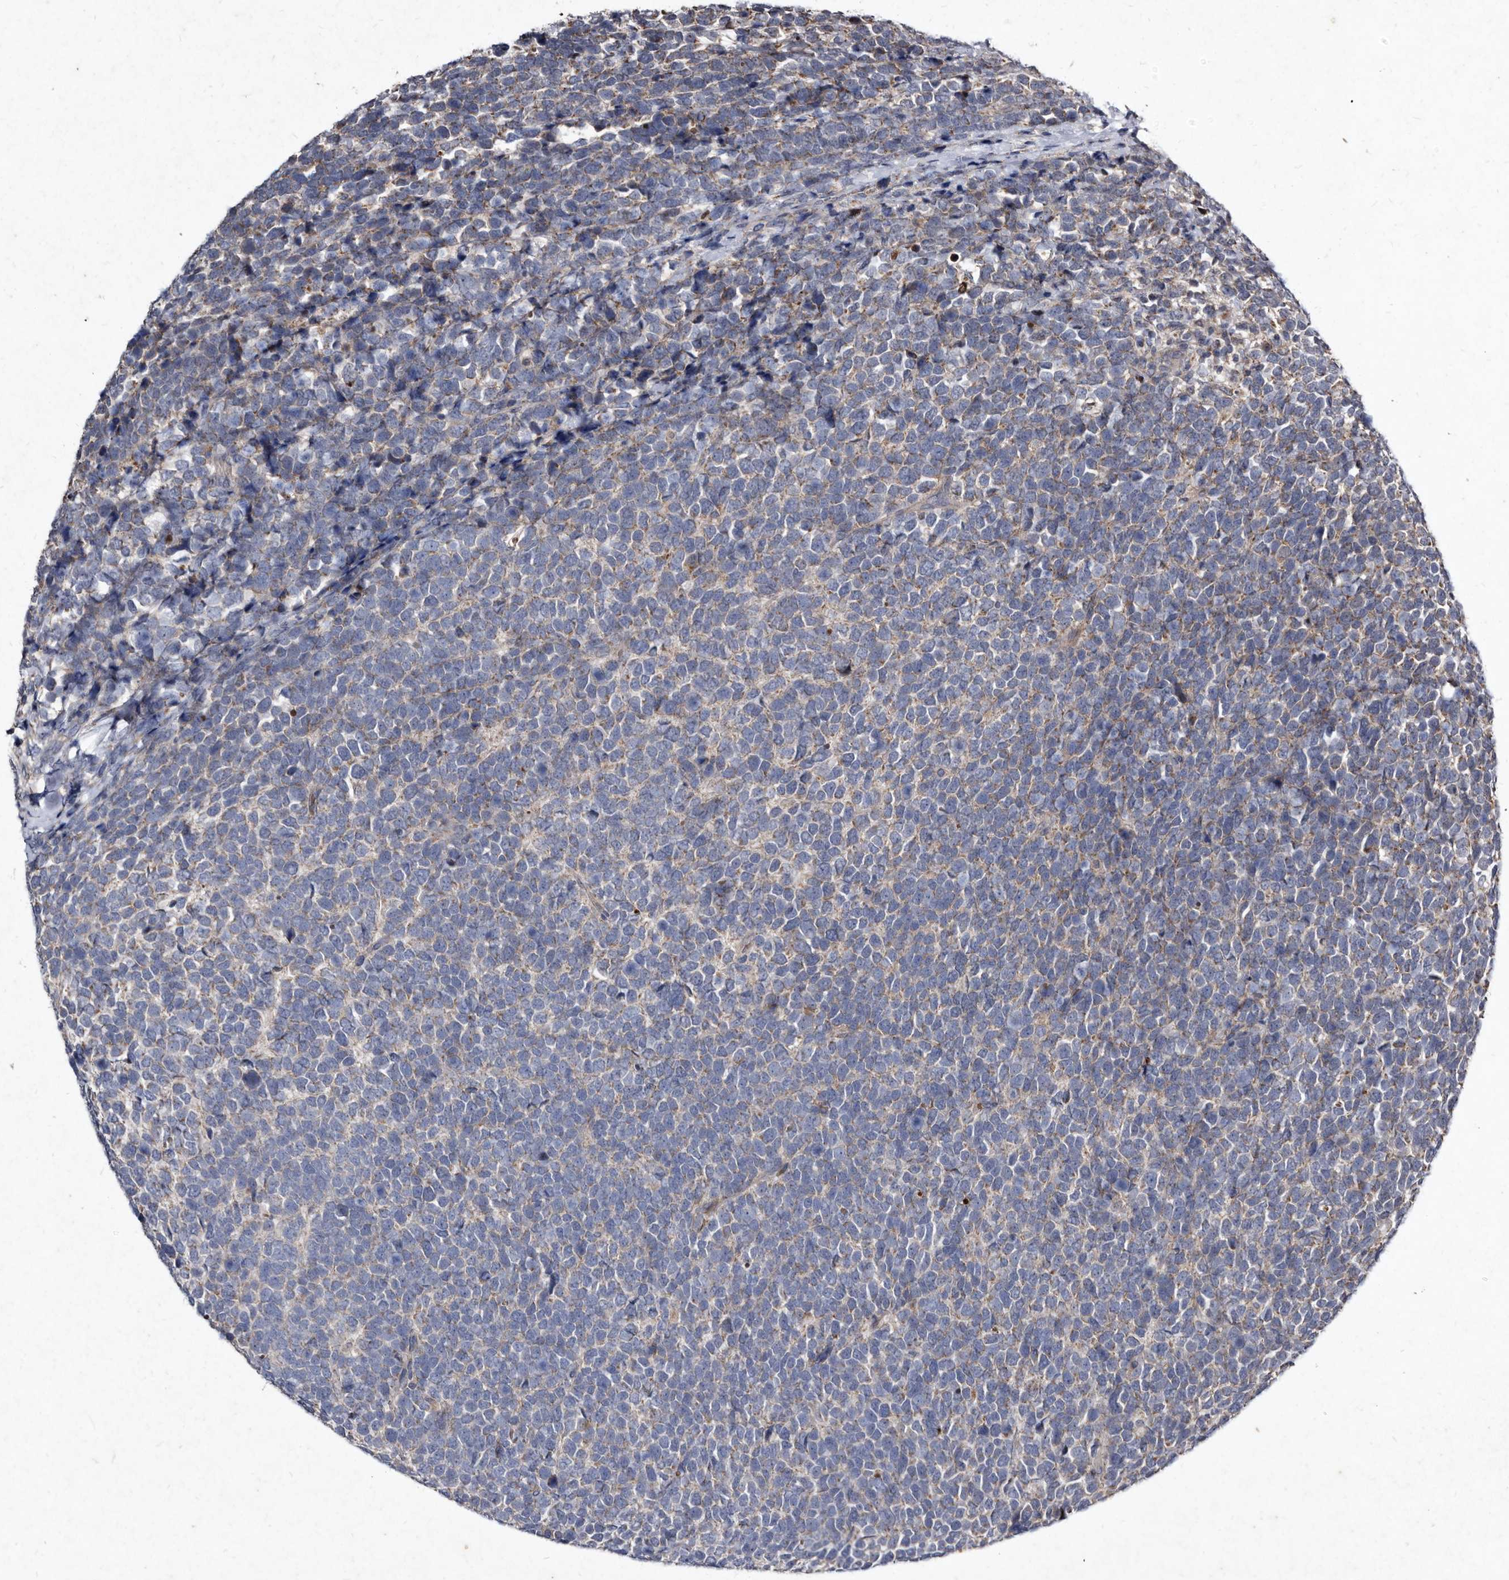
{"staining": {"intensity": "weak", "quantity": "25%-75%", "location": "cytoplasmic/membranous"}, "tissue": "urothelial cancer", "cell_type": "Tumor cells", "image_type": "cancer", "snomed": [{"axis": "morphology", "description": "Urothelial carcinoma, High grade"}, {"axis": "topography", "description": "Urinary bladder"}], "caption": "A micrograph showing weak cytoplasmic/membranous expression in about 25%-75% of tumor cells in urothelial cancer, as visualized by brown immunohistochemical staining.", "gene": "YPEL3", "patient": {"sex": "female", "age": 82}}